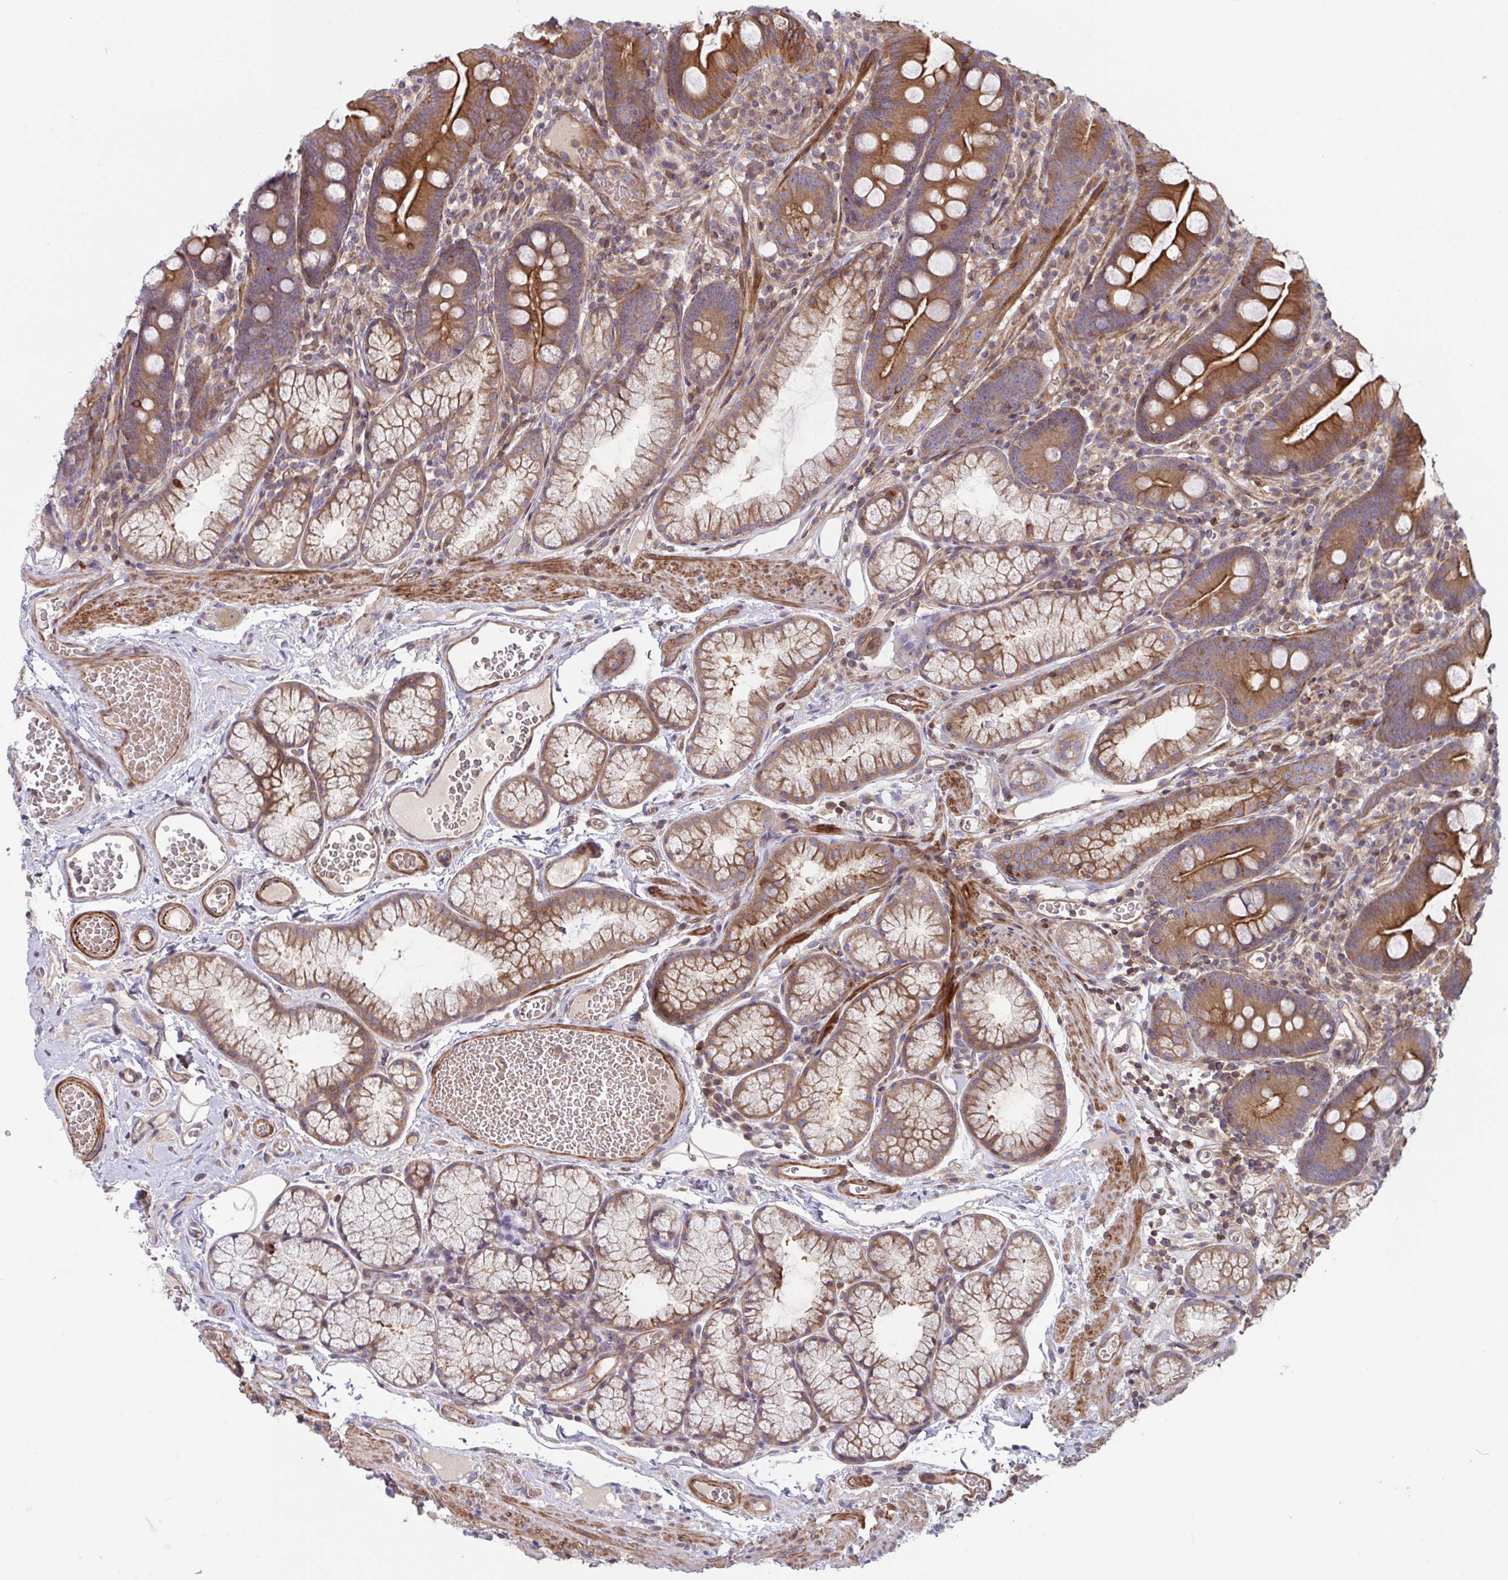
{"staining": {"intensity": "strong", "quantity": "25%-75%", "location": "cytoplasmic/membranous"}, "tissue": "duodenum", "cell_type": "Glandular cells", "image_type": "normal", "snomed": [{"axis": "morphology", "description": "Normal tissue, NOS"}, {"axis": "topography", "description": "Duodenum"}], "caption": "A high-resolution image shows immunohistochemistry (IHC) staining of normal duodenum, which displays strong cytoplasmic/membranous staining in approximately 25%-75% of glandular cells. The protein of interest is shown in brown color, while the nuclei are stained blue.", "gene": "TANK", "patient": {"sex": "female", "age": 67}}